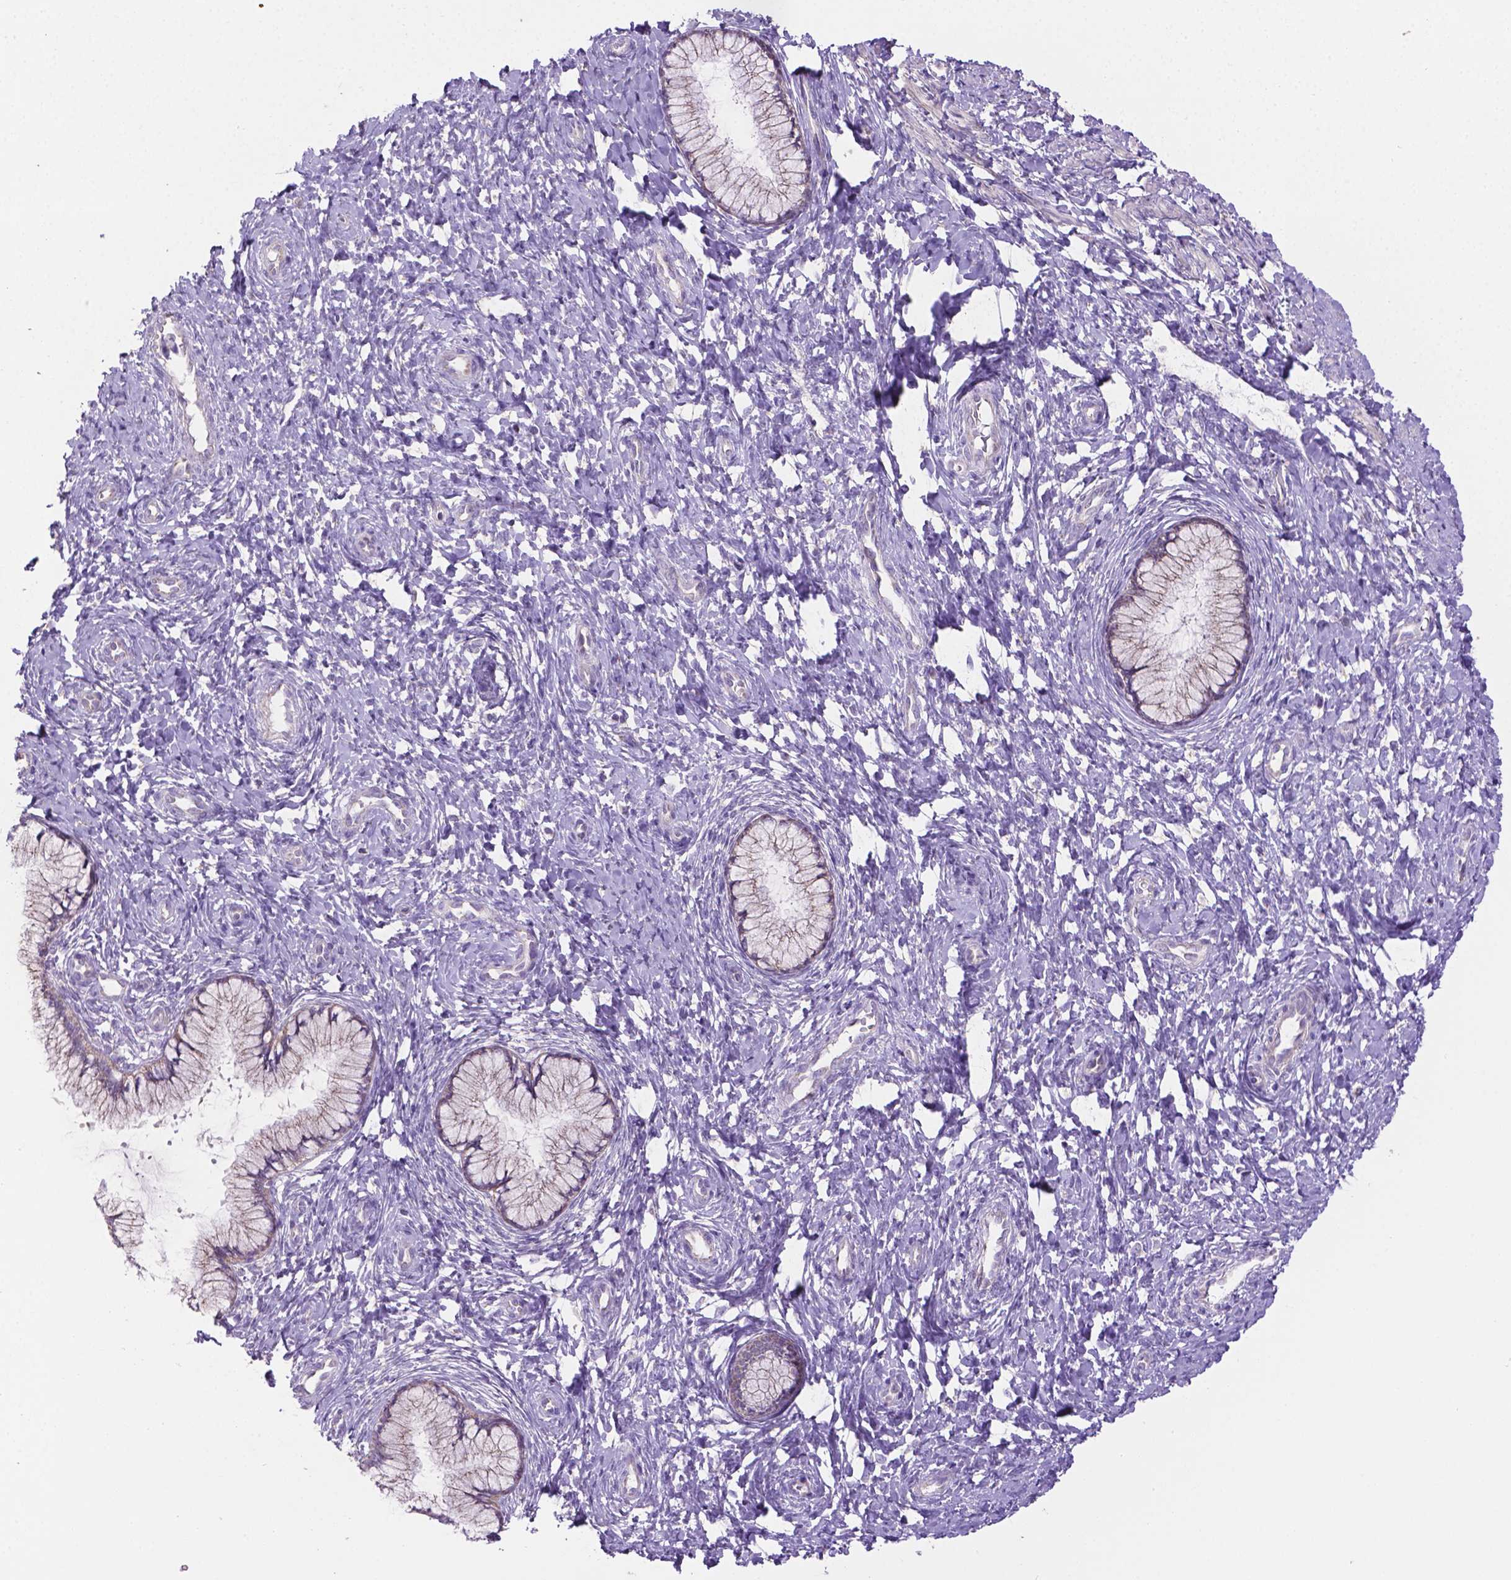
{"staining": {"intensity": "negative", "quantity": "none", "location": "none"}, "tissue": "cervix", "cell_type": "Glandular cells", "image_type": "normal", "snomed": [{"axis": "morphology", "description": "Normal tissue, NOS"}, {"axis": "topography", "description": "Cervix"}], "caption": "Cervix stained for a protein using immunohistochemistry (IHC) displays no expression glandular cells.", "gene": "CSPG5", "patient": {"sex": "female", "age": 37}}